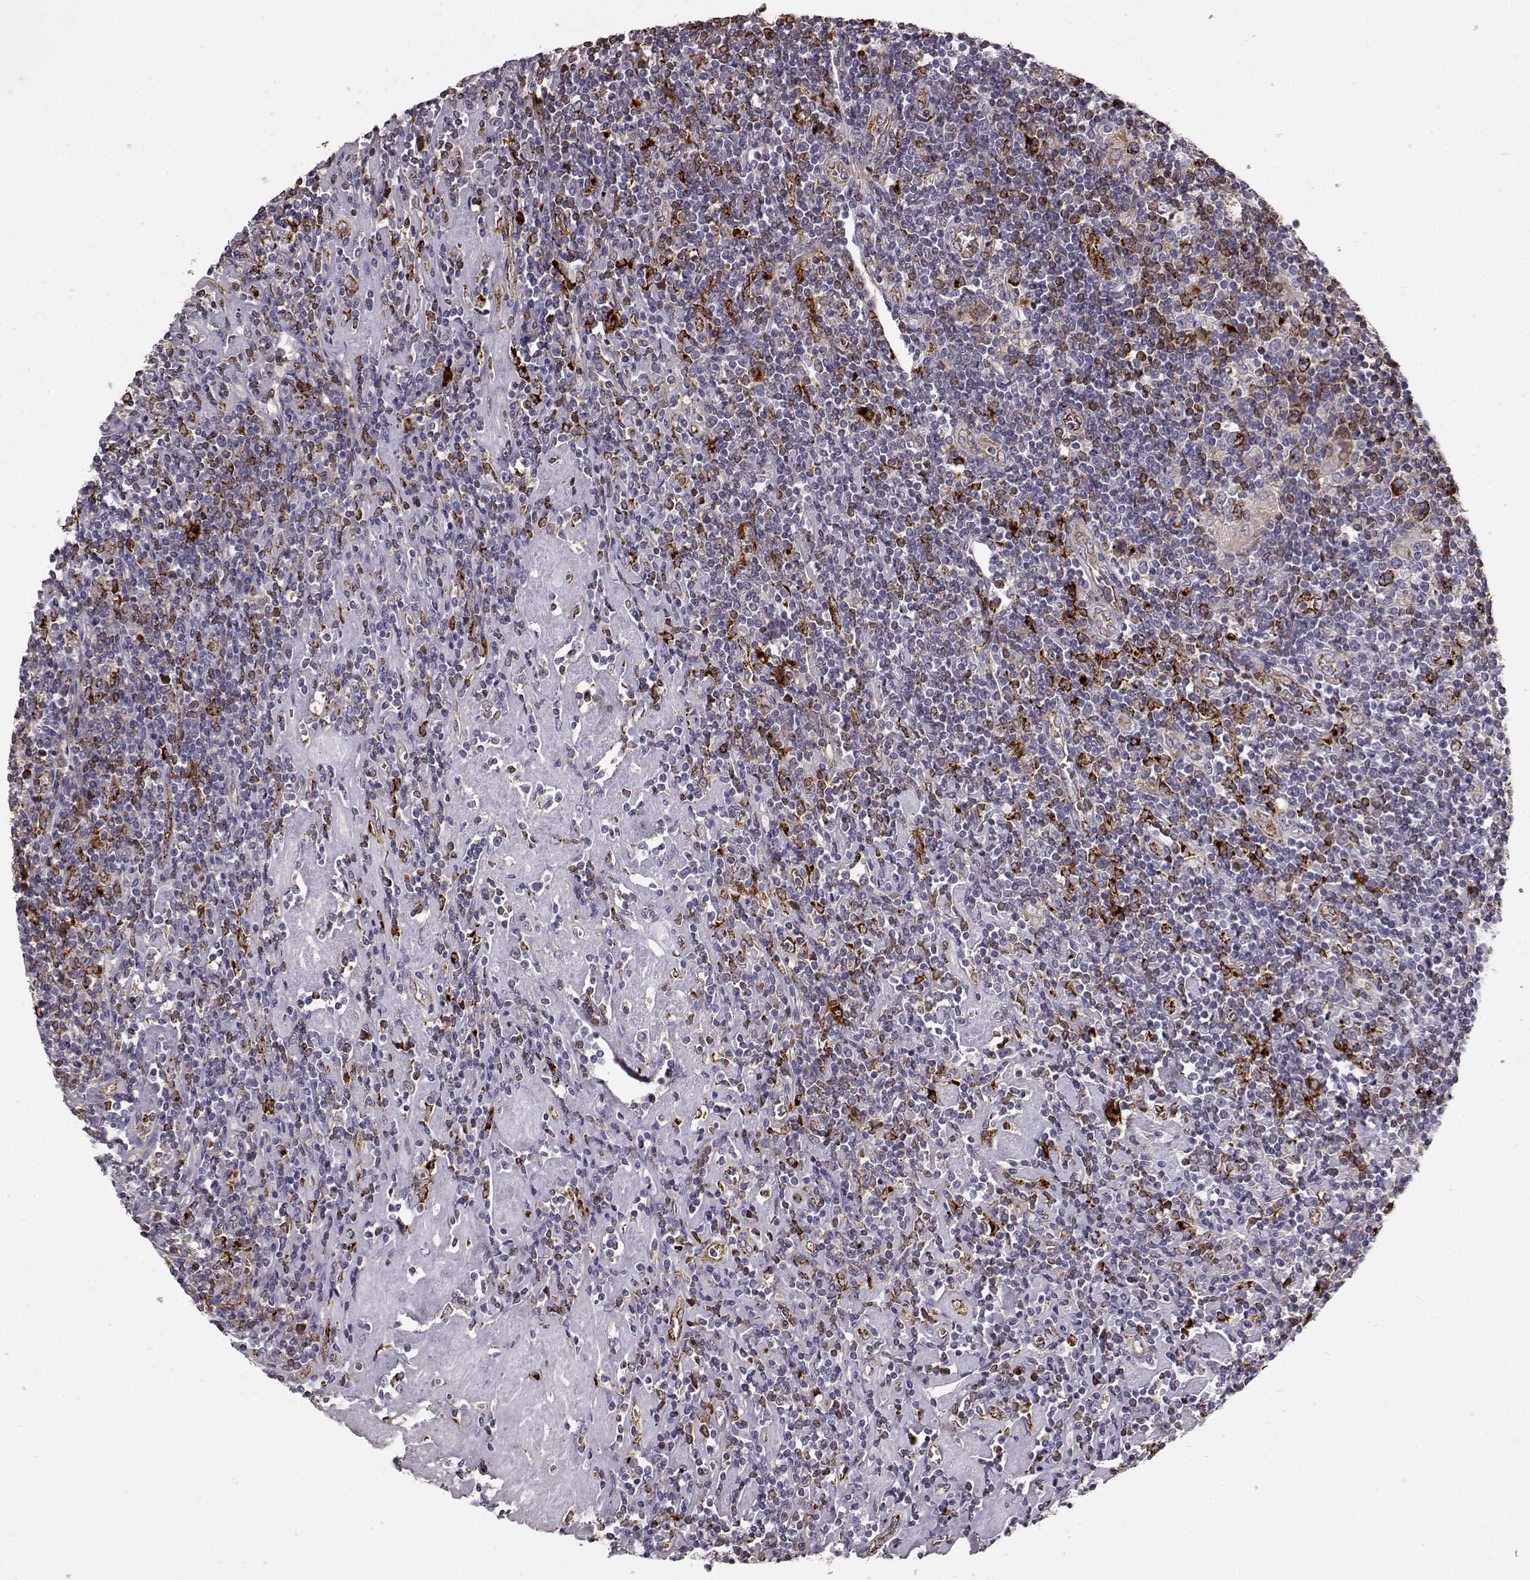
{"staining": {"intensity": "moderate", "quantity": "<25%", "location": "cytoplasmic/membranous"}, "tissue": "lymphoma", "cell_type": "Tumor cells", "image_type": "cancer", "snomed": [{"axis": "morphology", "description": "Hodgkin's disease, NOS"}, {"axis": "topography", "description": "Lymph node"}], "caption": "The micrograph exhibits staining of lymphoma, revealing moderate cytoplasmic/membranous protein positivity (brown color) within tumor cells.", "gene": "CCNF", "patient": {"sex": "male", "age": 40}}